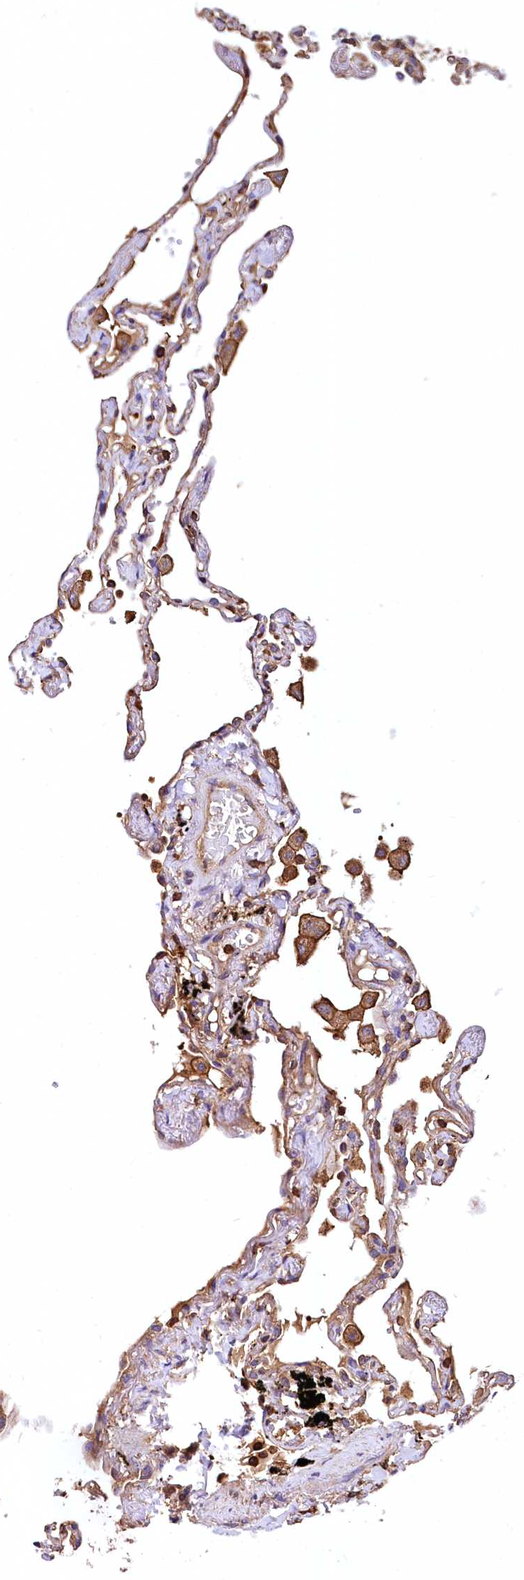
{"staining": {"intensity": "moderate", "quantity": "<25%", "location": "cytoplasmic/membranous"}, "tissue": "lung", "cell_type": "Alveolar cells", "image_type": "normal", "snomed": [{"axis": "morphology", "description": "Normal tissue, NOS"}, {"axis": "topography", "description": "Lung"}], "caption": "This histopathology image exhibits normal lung stained with IHC to label a protein in brown. The cytoplasmic/membranous of alveolar cells show moderate positivity for the protein. Nuclei are counter-stained blue.", "gene": "RARS2", "patient": {"sex": "female", "age": 67}}